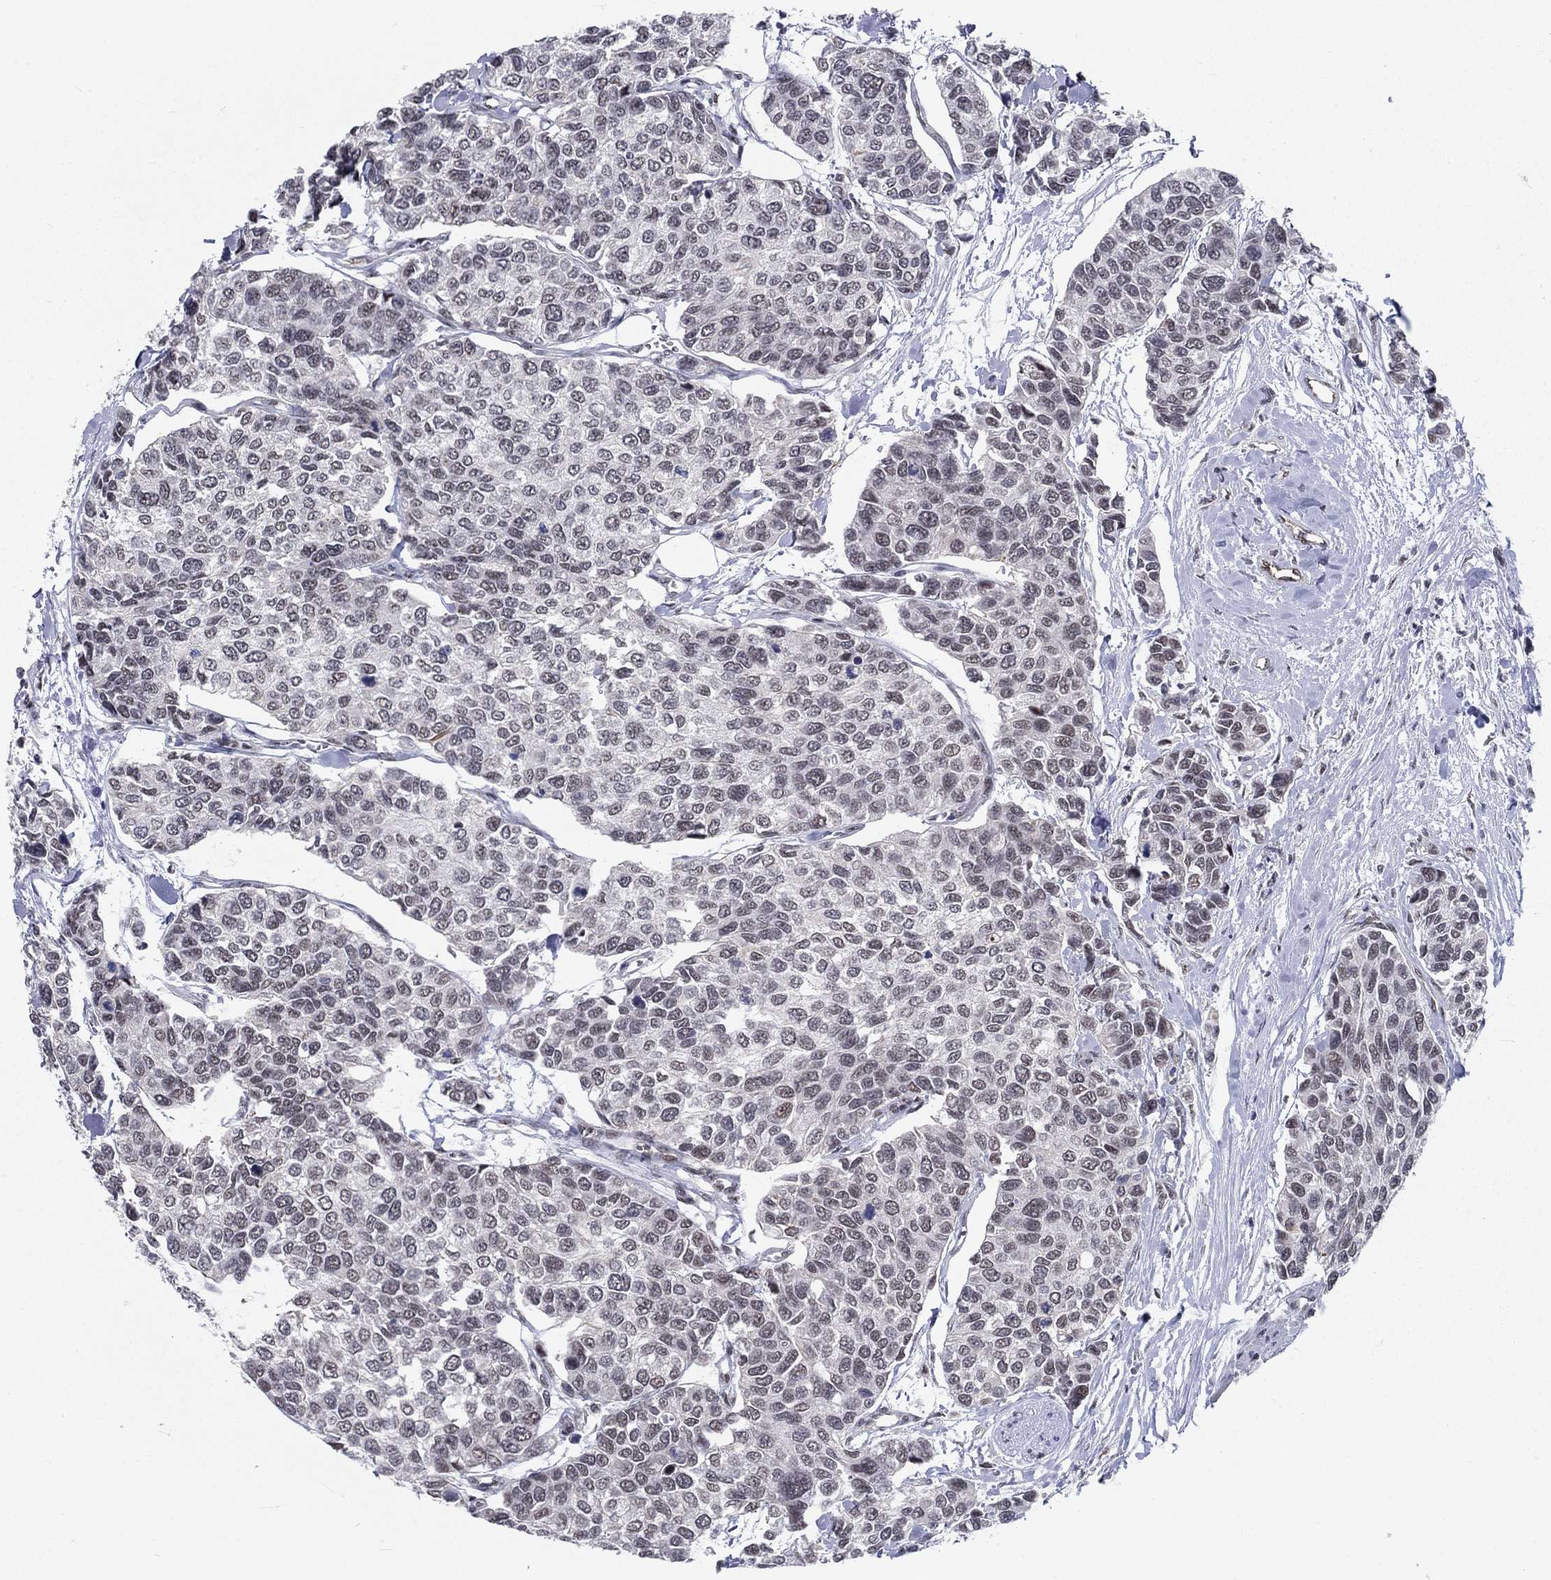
{"staining": {"intensity": "weak", "quantity": "<25%", "location": "nuclear"}, "tissue": "urothelial cancer", "cell_type": "Tumor cells", "image_type": "cancer", "snomed": [{"axis": "morphology", "description": "Urothelial carcinoma, High grade"}, {"axis": "topography", "description": "Urinary bladder"}], "caption": "Protein analysis of urothelial carcinoma (high-grade) exhibits no significant expression in tumor cells.", "gene": "ZBED1", "patient": {"sex": "male", "age": 77}}